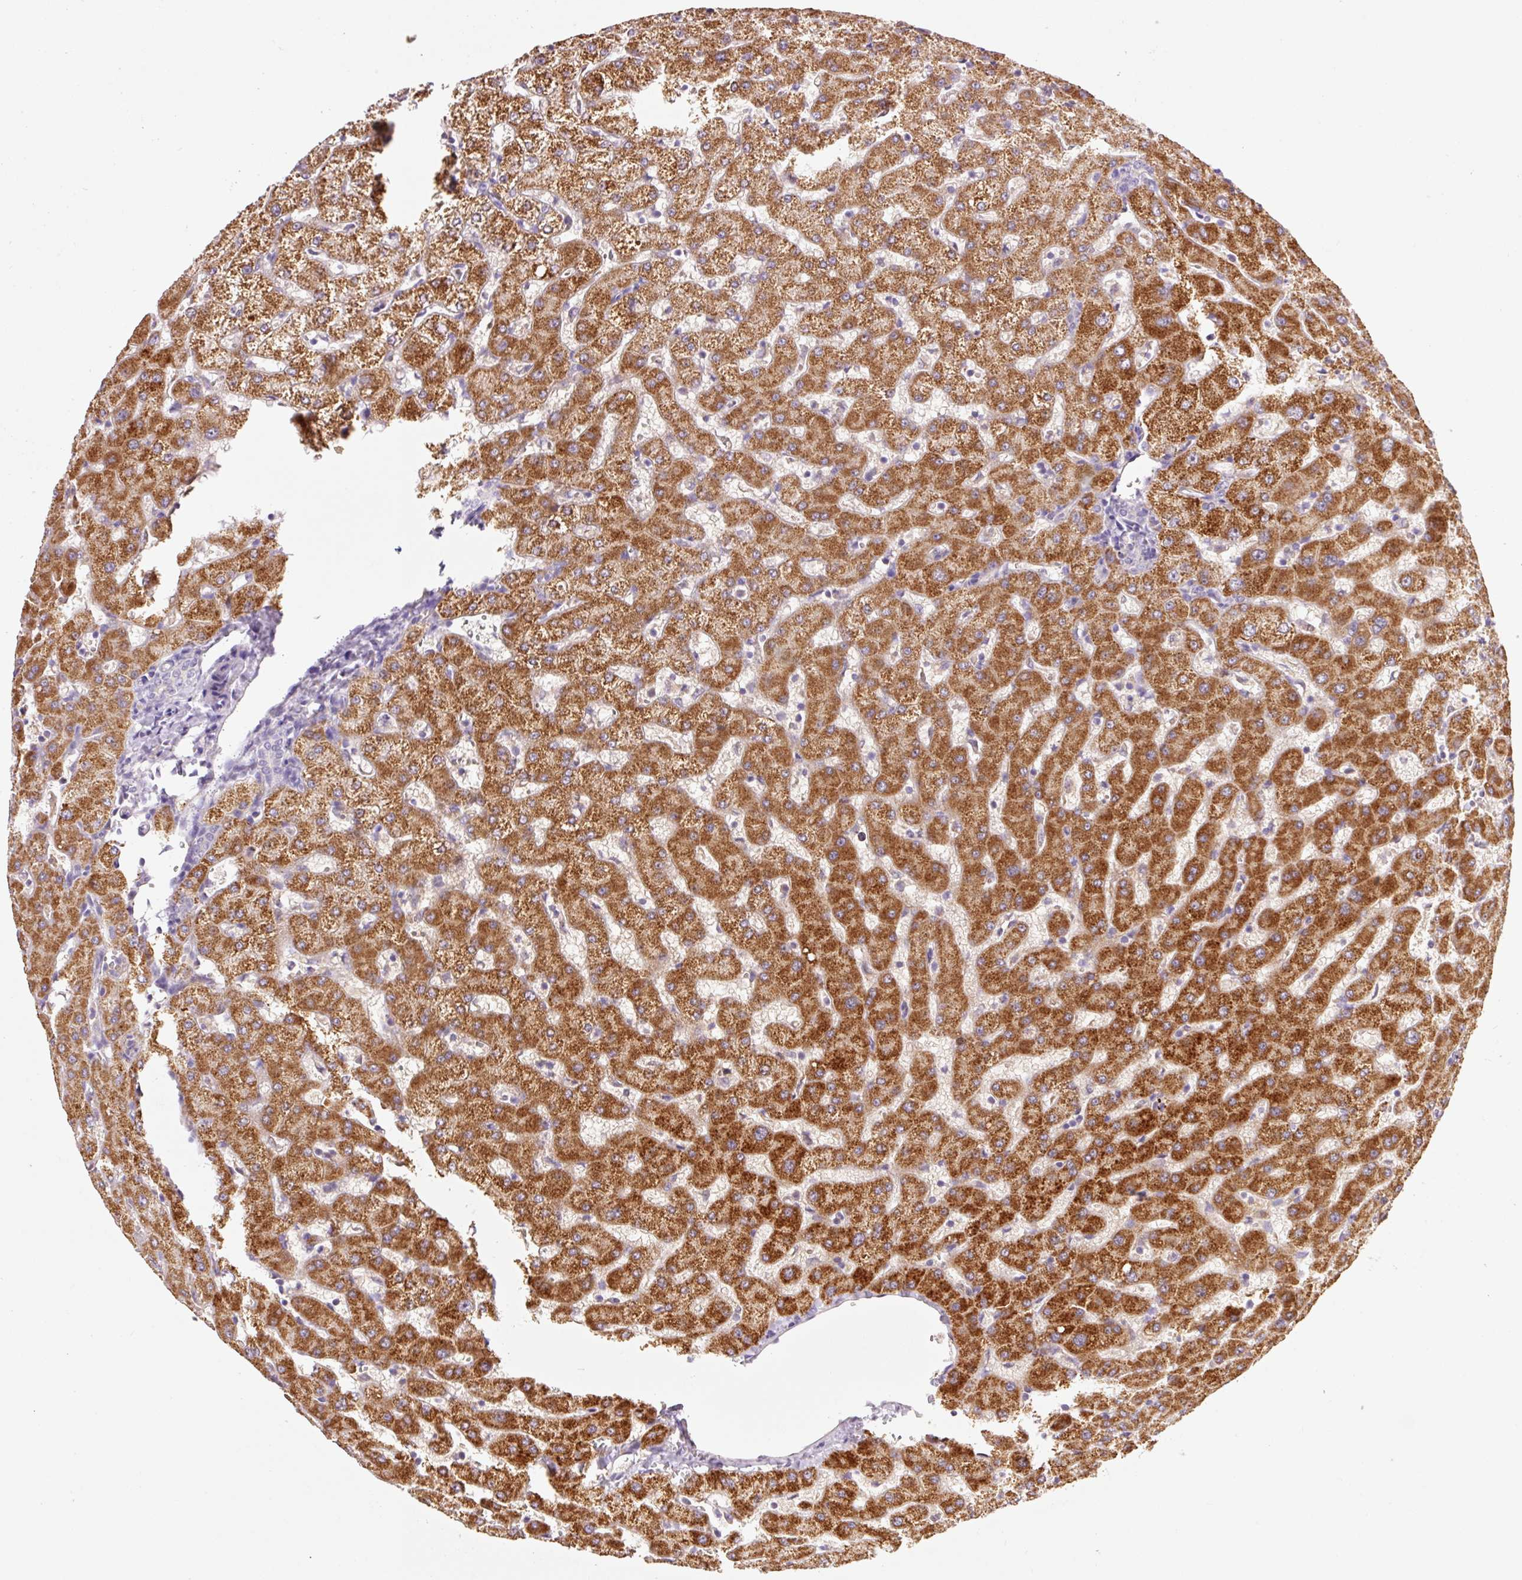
{"staining": {"intensity": "negative", "quantity": "none", "location": "none"}, "tissue": "liver", "cell_type": "Cholangiocytes", "image_type": "normal", "snomed": [{"axis": "morphology", "description": "Normal tissue, NOS"}, {"axis": "topography", "description": "Liver"}], "caption": "High power microscopy histopathology image of an immunohistochemistry micrograph of unremarkable liver, revealing no significant positivity in cholangiocytes. (DAB immunohistochemistry (IHC) with hematoxylin counter stain).", "gene": "PCK2", "patient": {"sex": "female", "age": 63}}